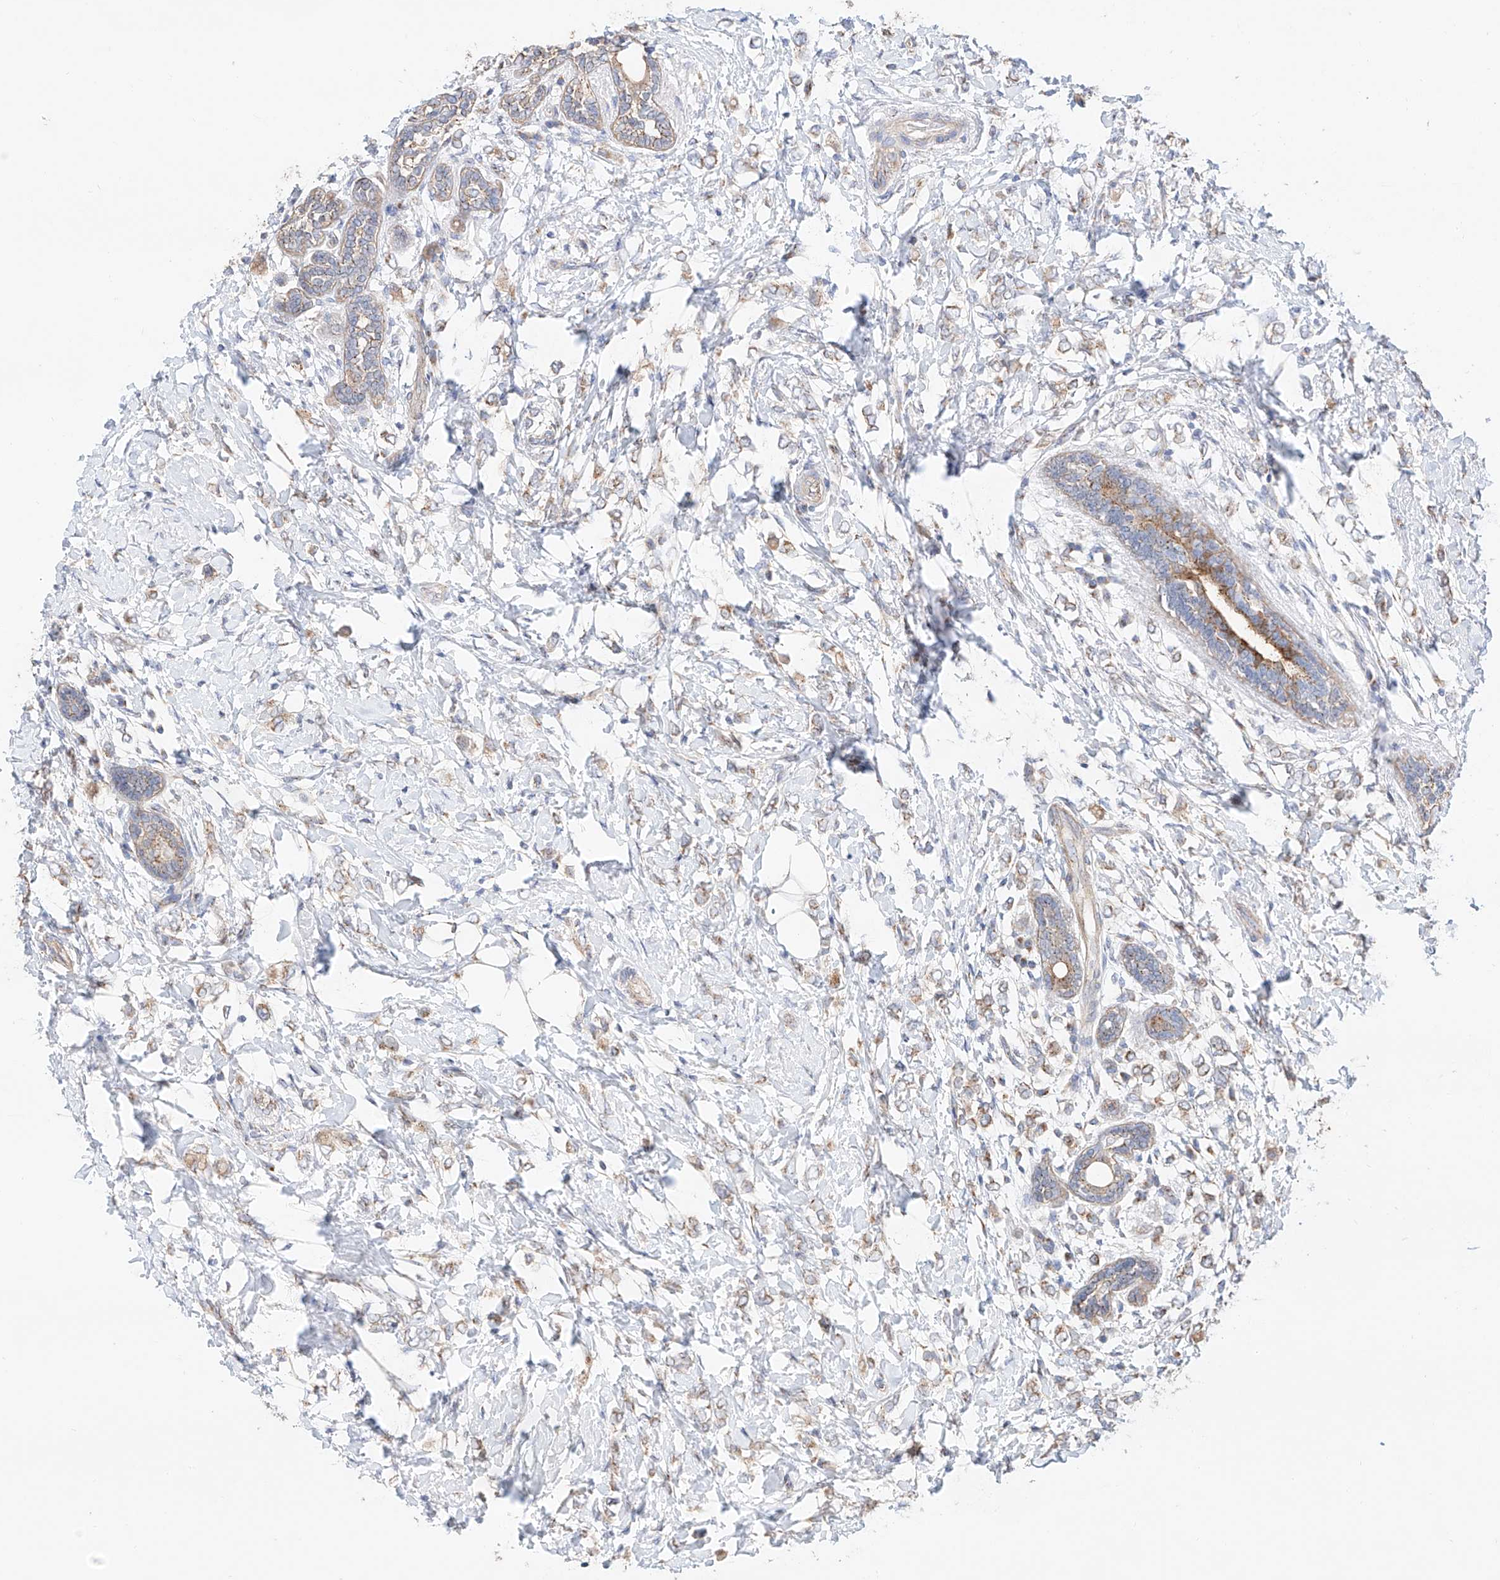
{"staining": {"intensity": "weak", "quantity": ">75%", "location": "cytoplasmic/membranous"}, "tissue": "breast cancer", "cell_type": "Tumor cells", "image_type": "cancer", "snomed": [{"axis": "morphology", "description": "Normal tissue, NOS"}, {"axis": "morphology", "description": "Lobular carcinoma"}, {"axis": "topography", "description": "Breast"}], "caption": "Protein staining of lobular carcinoma (breast) tissue demonstrates weak cytoplasmic/membranous staining in about >75% of tumor cells.", "gene": "MOSPD1", "patient": {"sex": "female", "age": 47}}